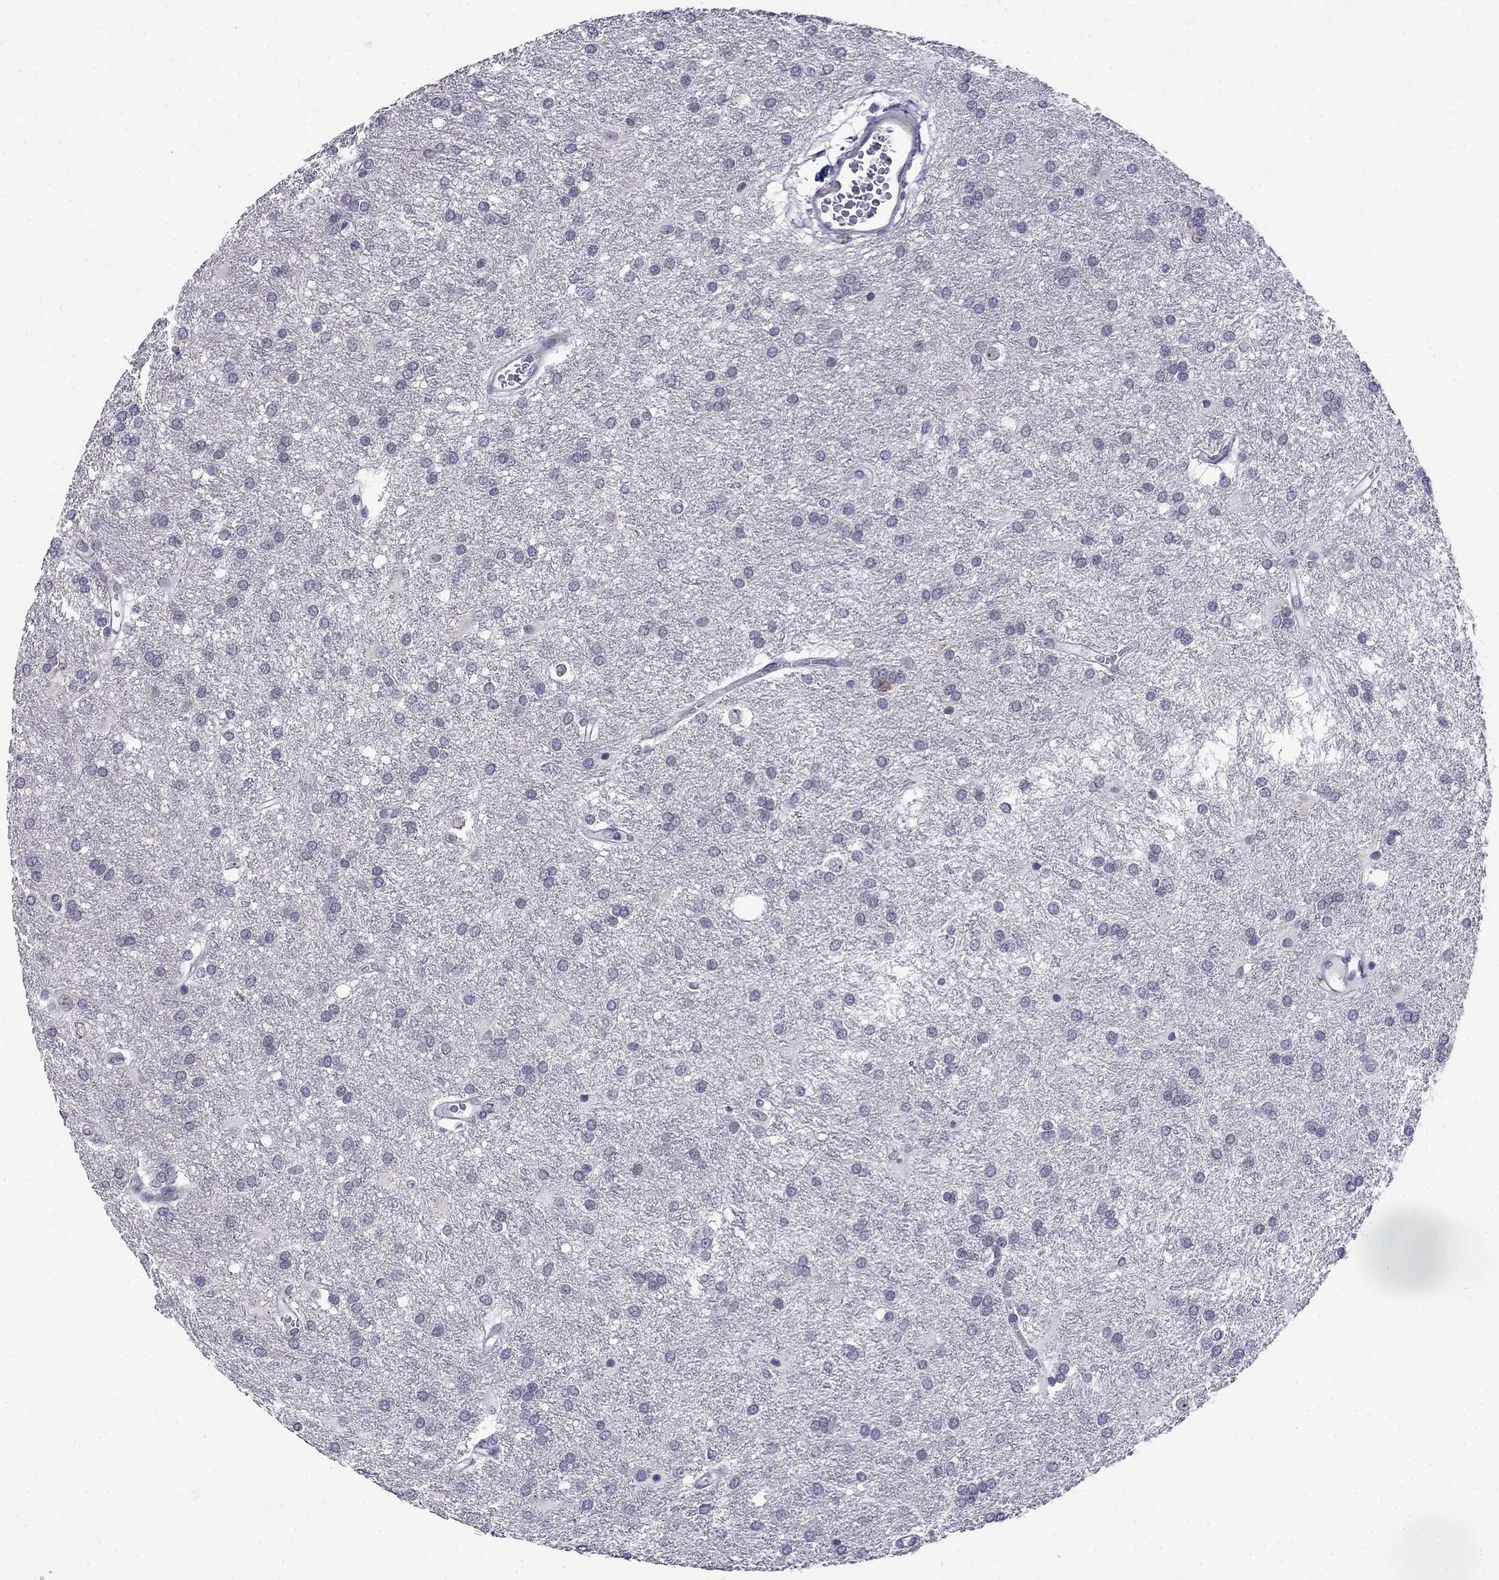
{"staining": {"intensity": "negative", "quantity": "none", "location": "none"}, "tissue": "glioma", "cell_type": "Tumor cells", "image_type": "cancer", "snomed": [{"axis": "morphology", "description": "Glioma, malignant, Low grade"}, {"axis": "topography", "description": "Brain"}], "caption": "Immunohistochemistry photomicrograph of malignant low-grade glioma stained for a protein (brown), which exhibits no expression in tumor cells.", "gene": "PRR18", "patient": {"sex": "female", "age": 32}}